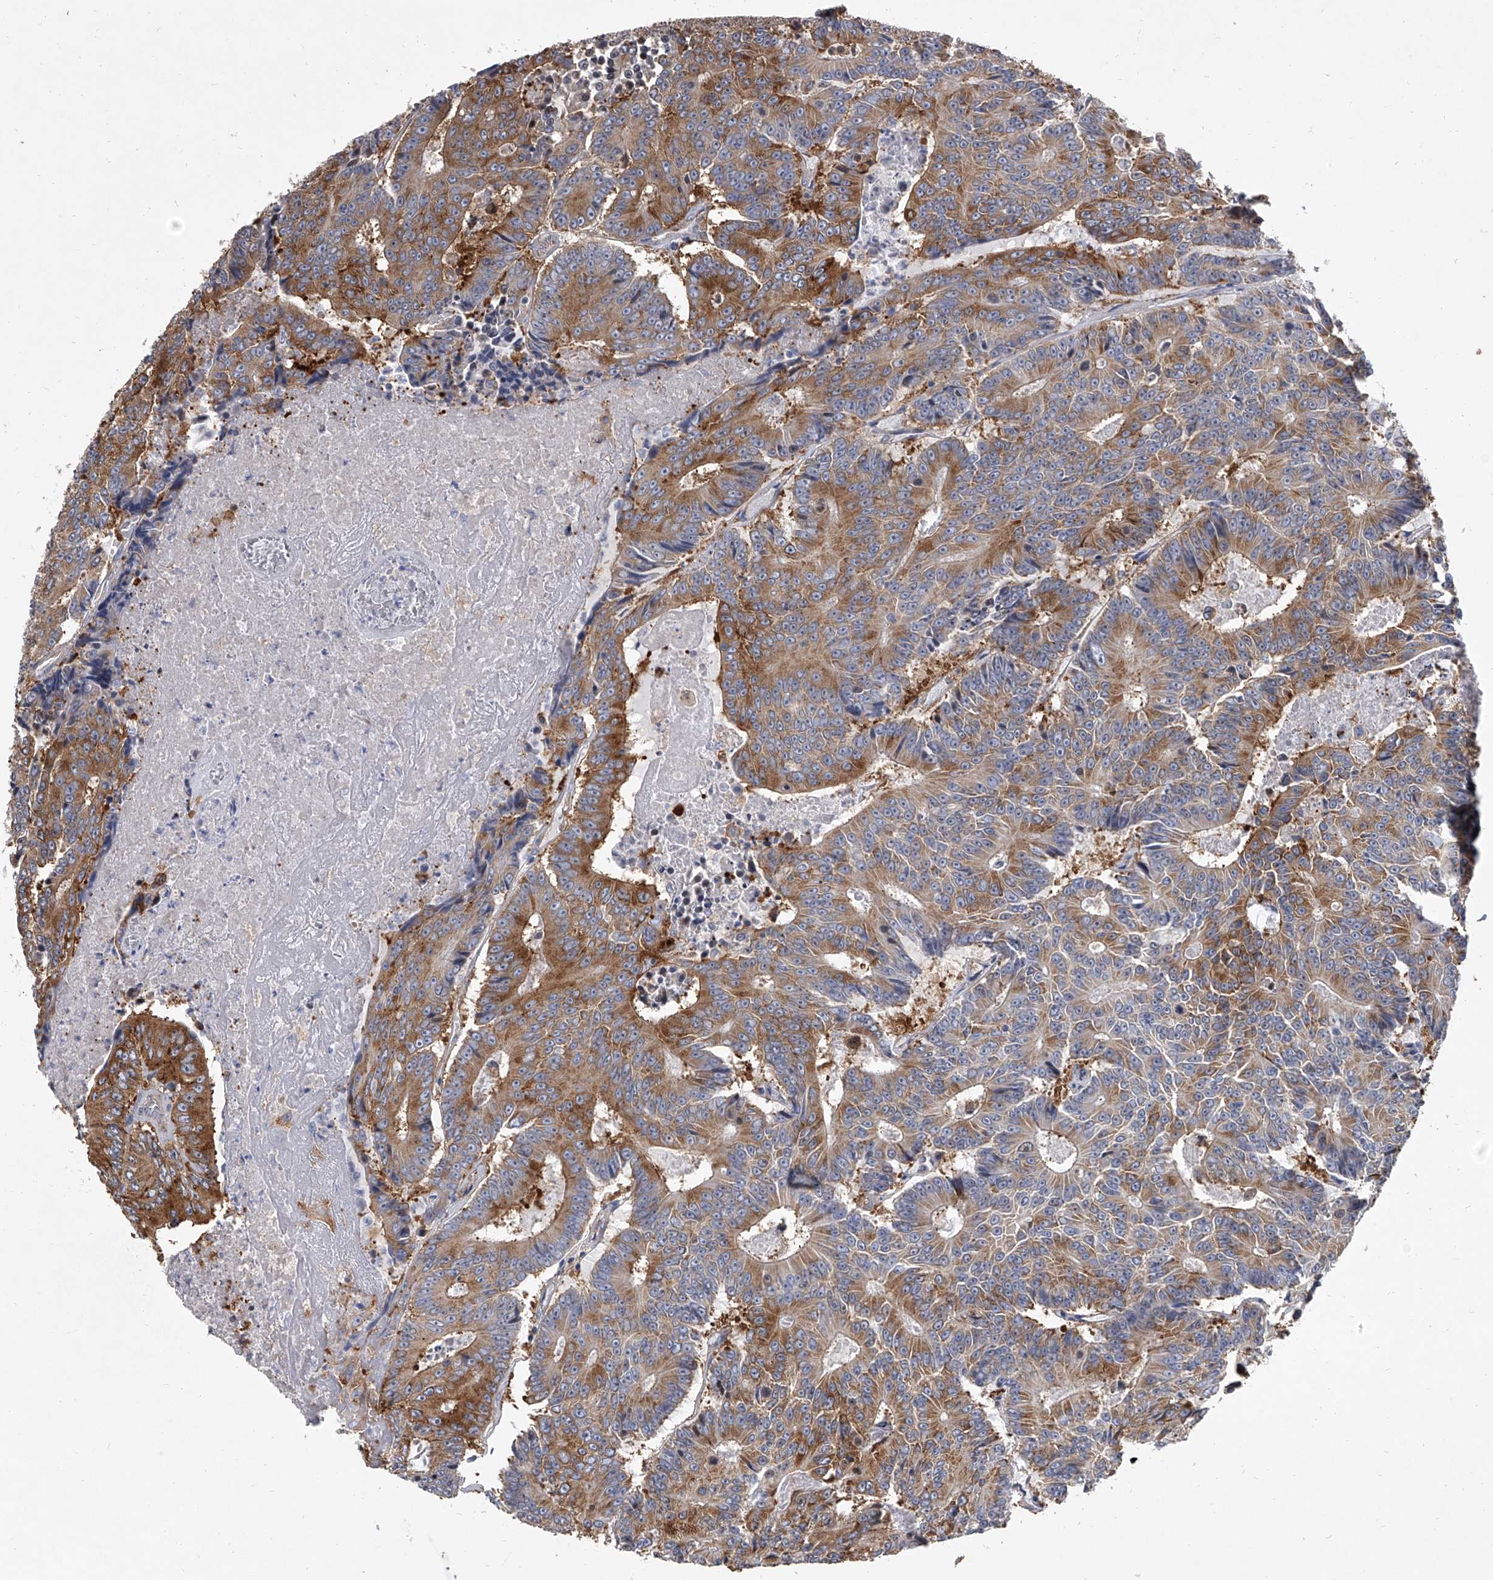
{"staining": {"intensity": "moderate", "quantity": ">75%", "location": "cytoplasmic/membranous"}, "tissue": "colorectal cancer", "cell_type": "Tumor cells", "image_type": "cancer", "snomed": [{"axis": "morphology", "description": "Adenocarcinoma, NOS"}, {"axis": "topography", "description": "Colon"}], "caption": "An image of human adenocarcinoma (colorectal) stained for a protein shows moderate cytoplasmic/membranous brown staining in tumor cells.", "gene": "EIF2S2", "patient": {"sex": "male", "age": 83}}